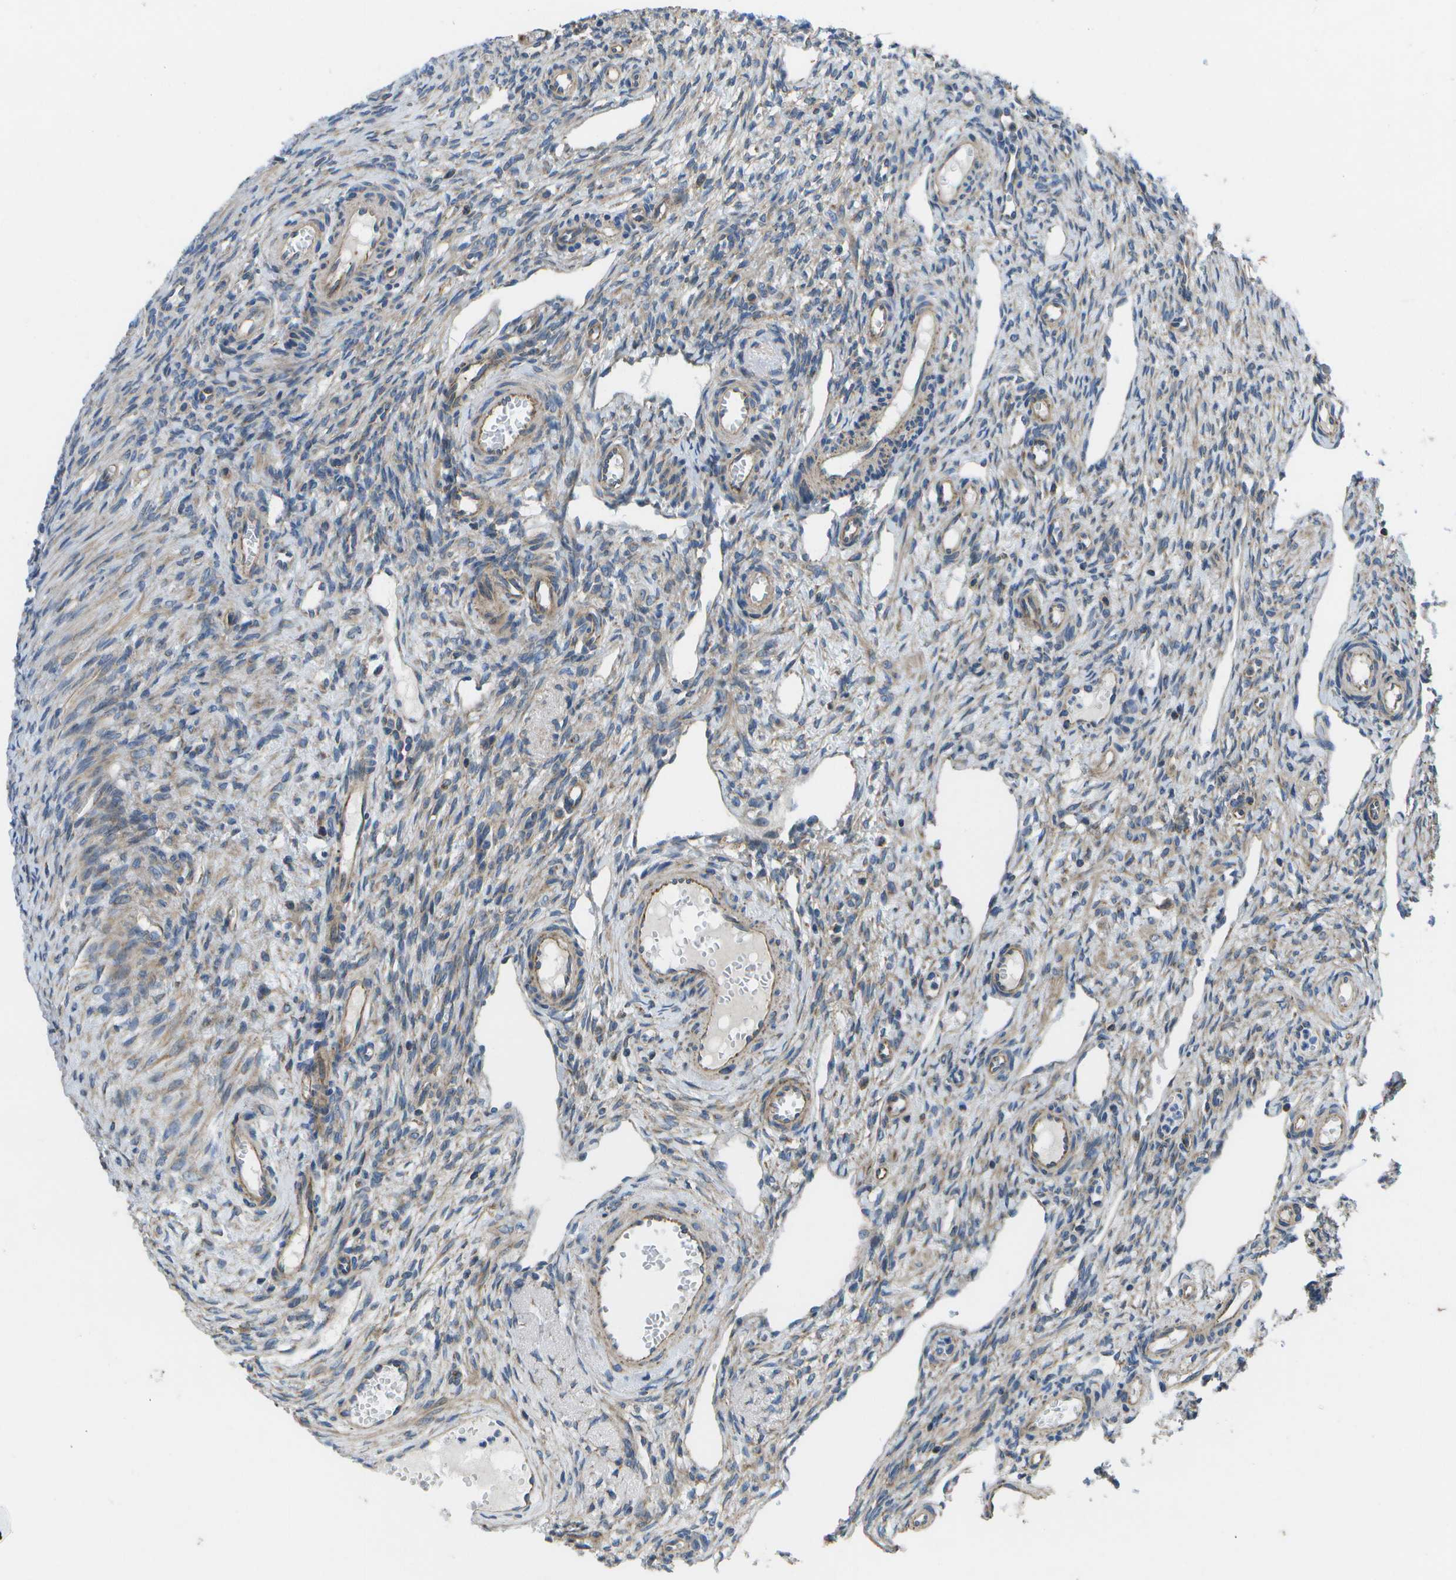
{"staining": {"intensity": "weak", "quantity": "<25%", "location": "cytoplasmic/membranous"}, "tissue": "ovary", "cell_type": "Follicle cells", "image_type": "normal", "snomed": [{"axis": "morphology", "description": "Normal tissue, NOS"}, {"axis": "topography", "description": "Ovary"}], "caption": "IHC of unremarkable ovary exhibits no expression in follicle cells. The staining is performed using DAB brown chromogen with nuclei counter-stained in using hematoxylin.", "gene": "MVK", "patient": {"sex": "female", "age": 33}}